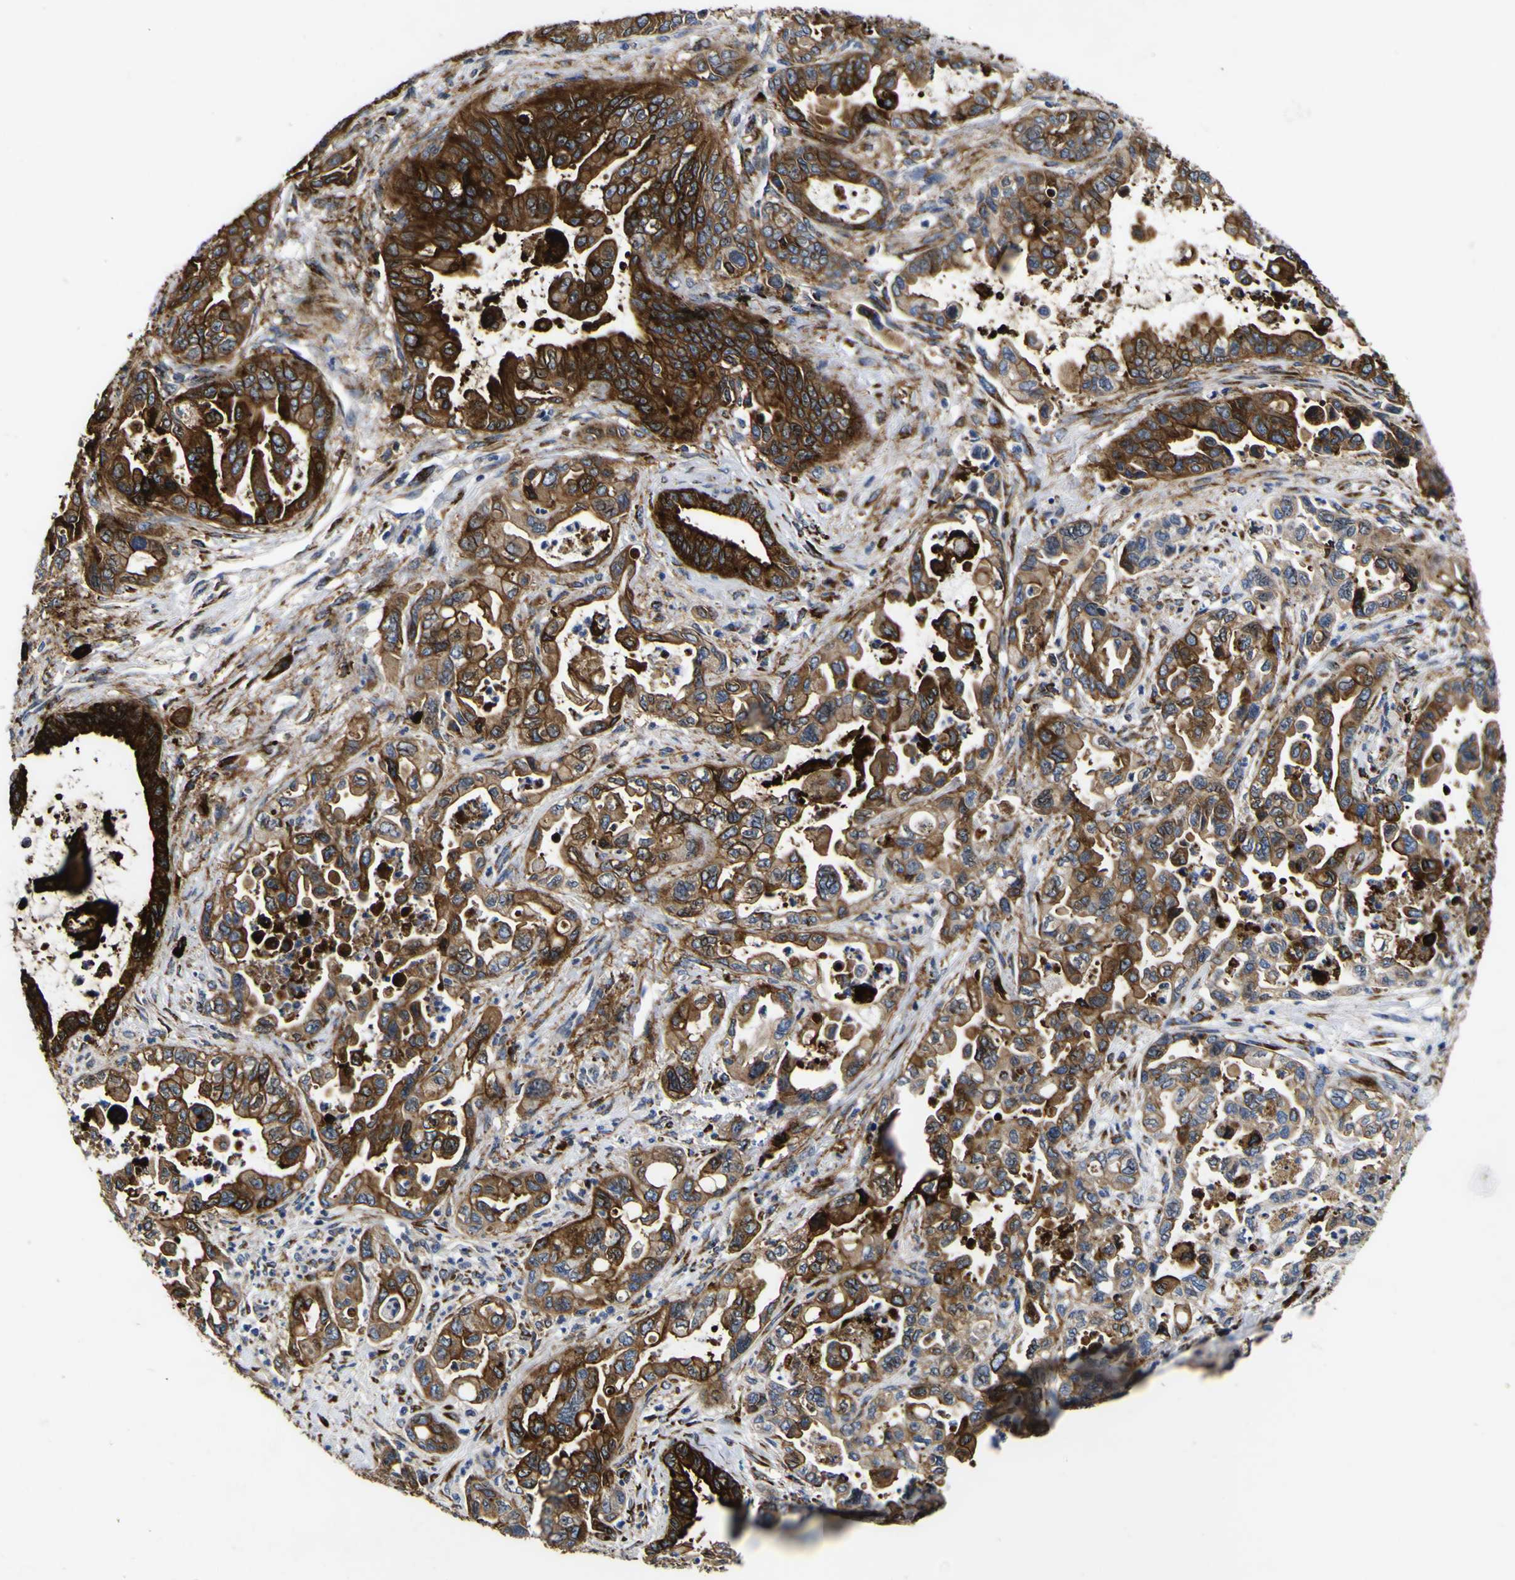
{"staining": {"intensity": "strong", "quantity": ">75%", "location": "cytoplasmic/membranous"}, "tissue": "pancreatic cancer", "cell_type": "Tumor cells", "image_type": "cancer", "snomed": [{"axis": "morphology", "description": "Adenocarcinoma, NOS"}, {"axis": "topography", "description": "Pancreas"}], "caption": "Tumor cells display high levels of strong cytoplasmic/membranous expression in about >75% of cells in pancreatic adenocarcinoma.", "gene": "SCD", "patient": {"sex": "male", "age": 70}}